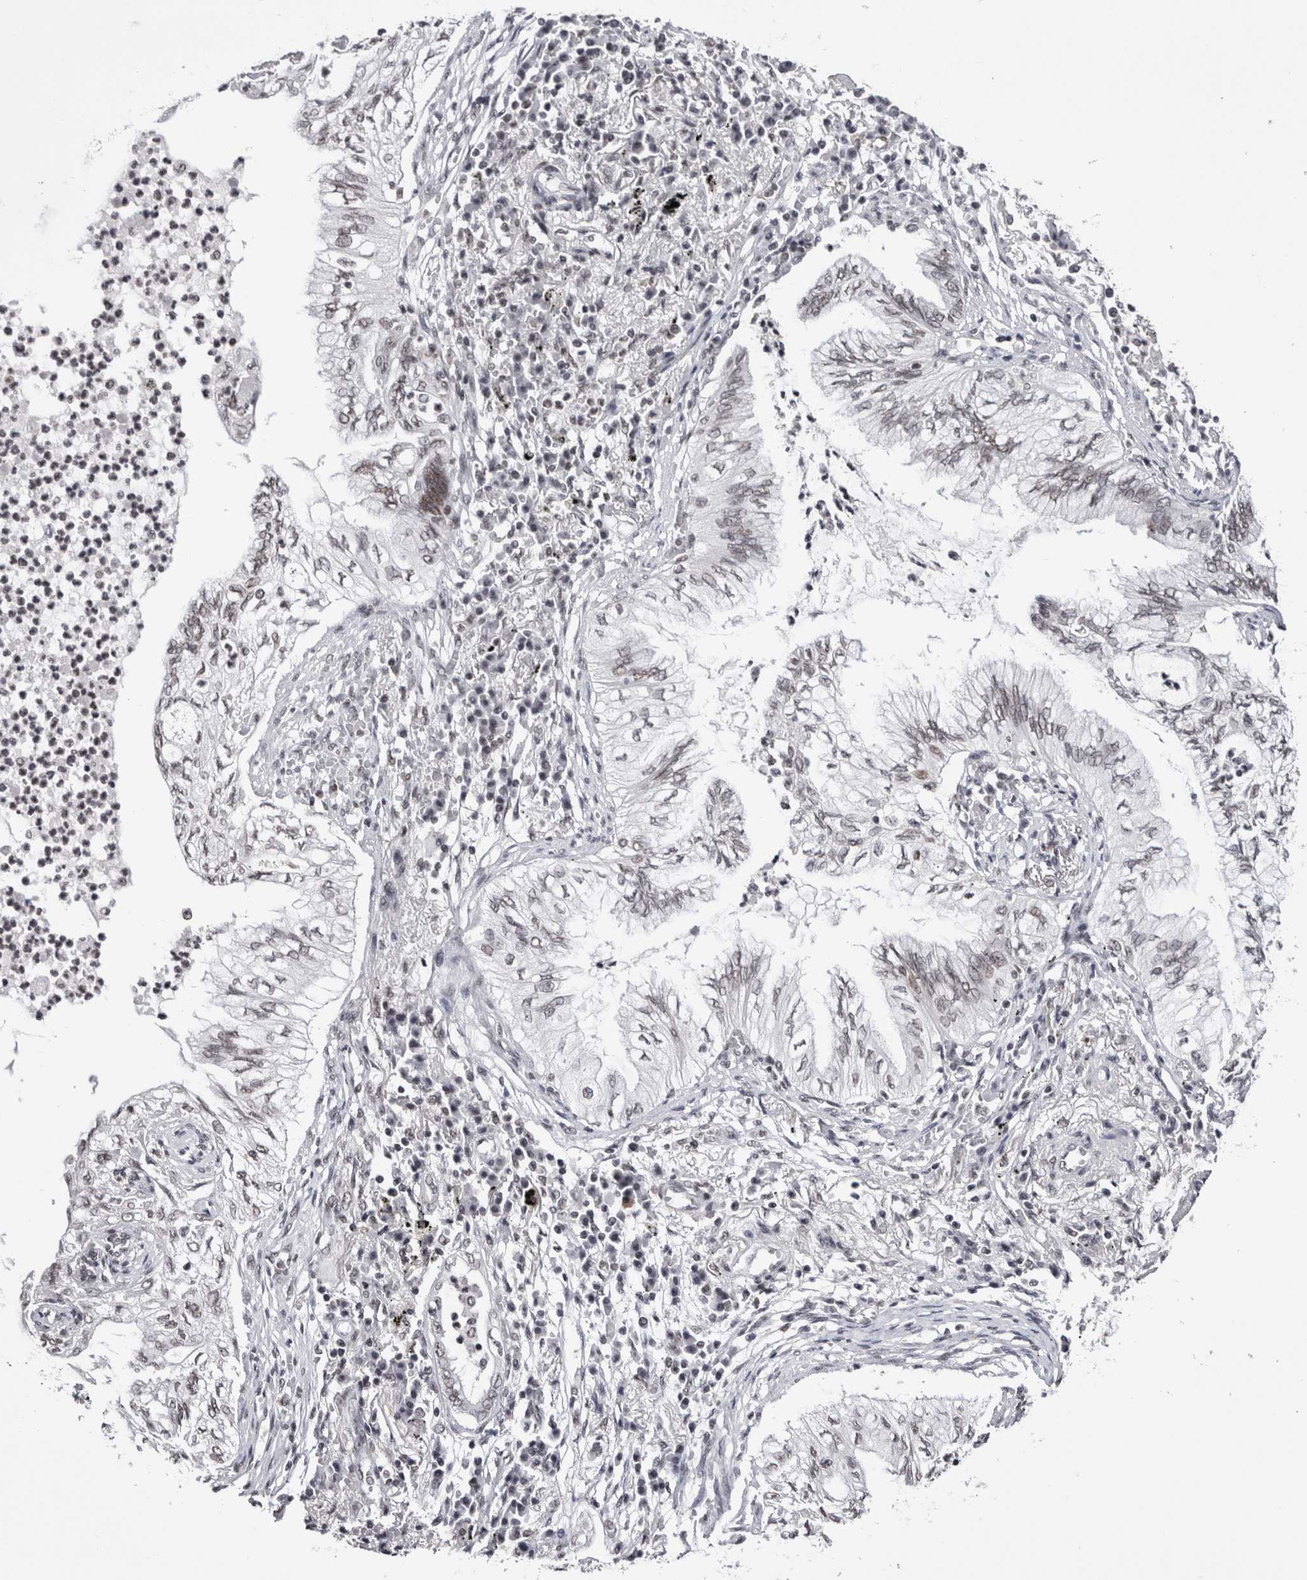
{"staining": {"intensity": "negative", "quantity": "none", "location": "none"}, "tissue": "lung cancer", "cell_type": "Tumor cells", "image_type": "cancer", "snomed": [{"axis": "morphology", "description": "Normal tissue, NOS"}, {"axis": "morphology", "description": "Adenocarcinoma, NOS"}, {"axis": "topography", "description": "Bronchus"}, {"axis": "topography", "description": "Lung"}], "caption": "Tumor cells show no significant protein staining in lung cancer.", "gene": "SMC1A", "patient": {"sex": "female", "age": 70}}